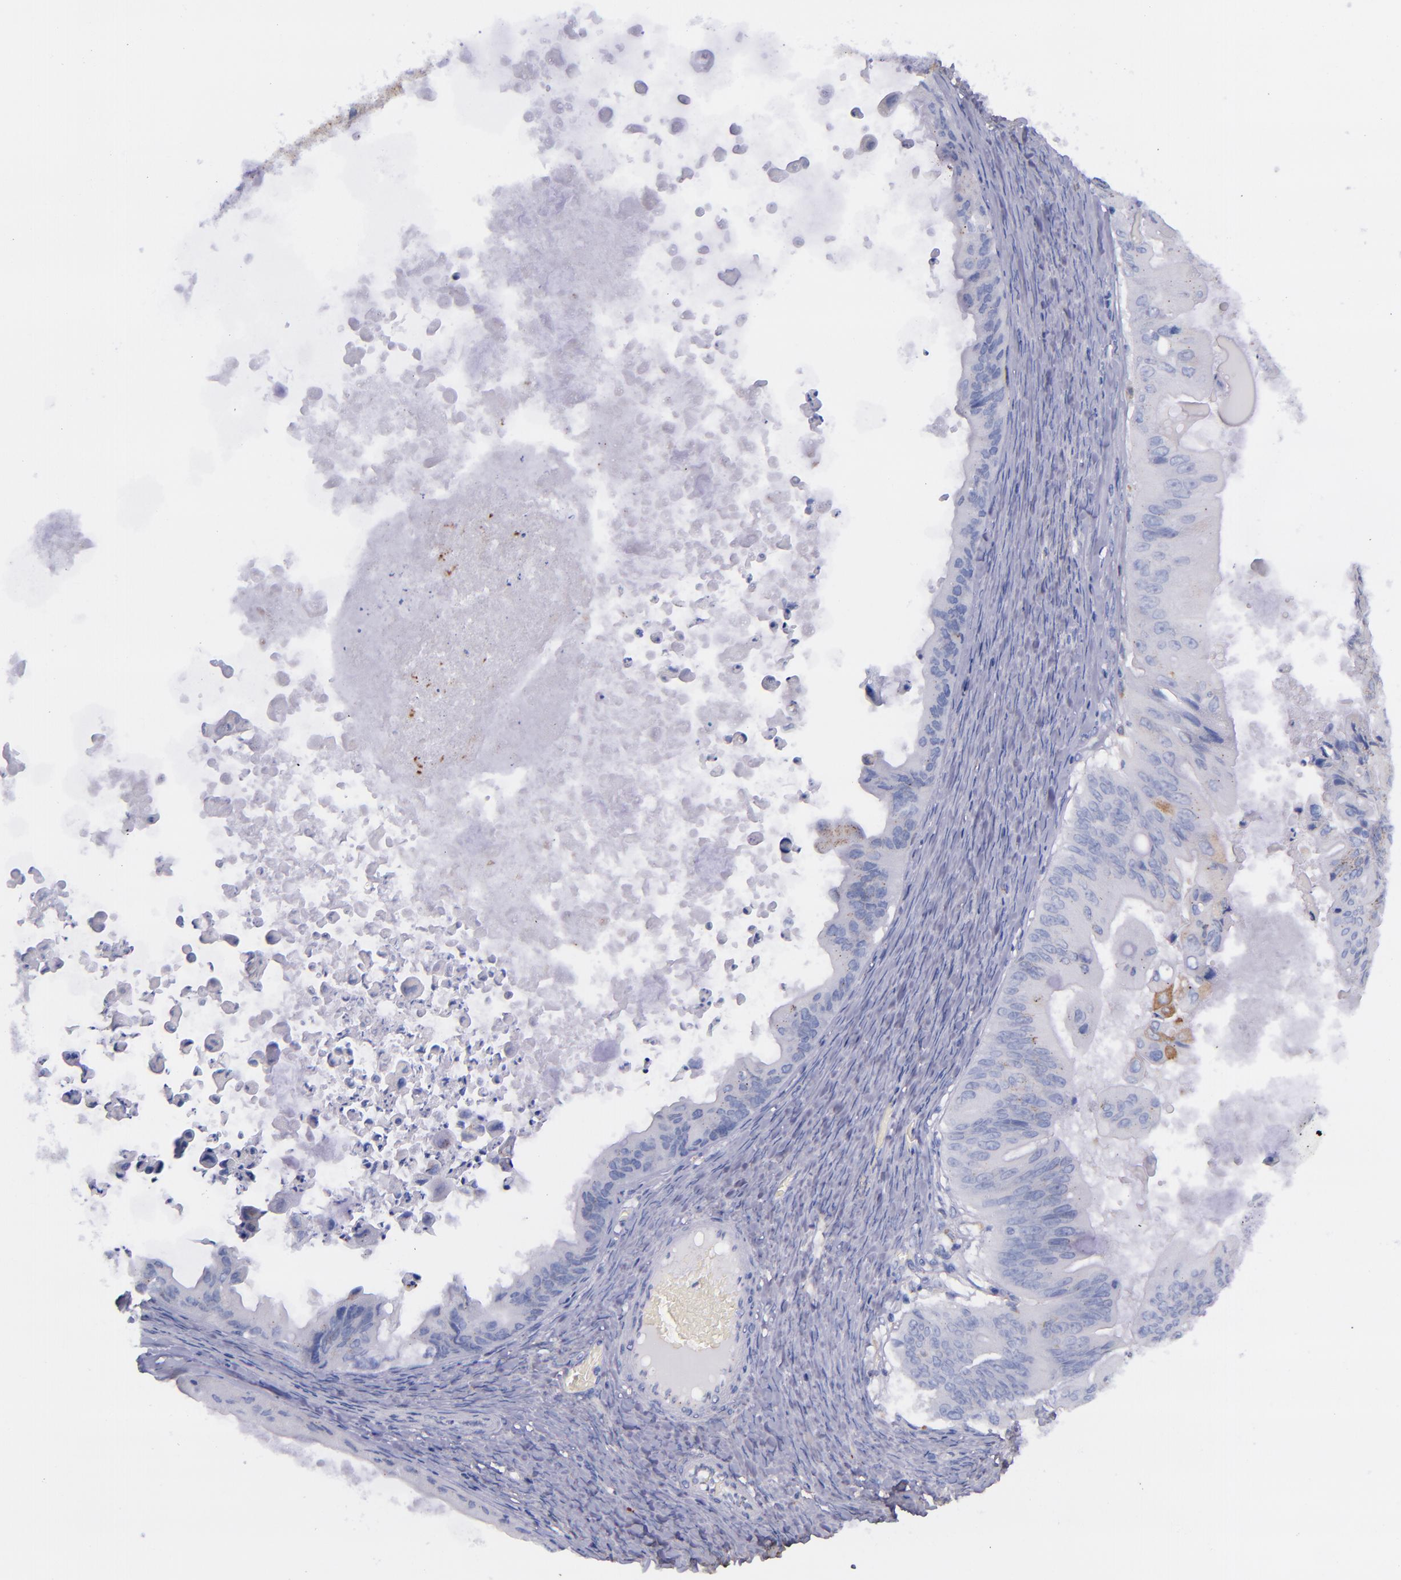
{"staining": {"intensity": "negative", "quantity": "none", "location": "none"}, "tissue": "ovarian cancer", "cell_type": "Tumor cells", "image_type": "cancer", "snomed": [{"axis": "morphology", "description": "Cystadenocarcinoma, mucinous, NOS"}, {"axis": "topography", "description": "Ovary"}], "caption": "Immunohistochemistry (IHC) of ovarian cancer (mucinous cystadenocarcinoma) reveals no positivity in tumor cells.", "gene": "IVL", "patient": {"sex": "female", "age": 37}}